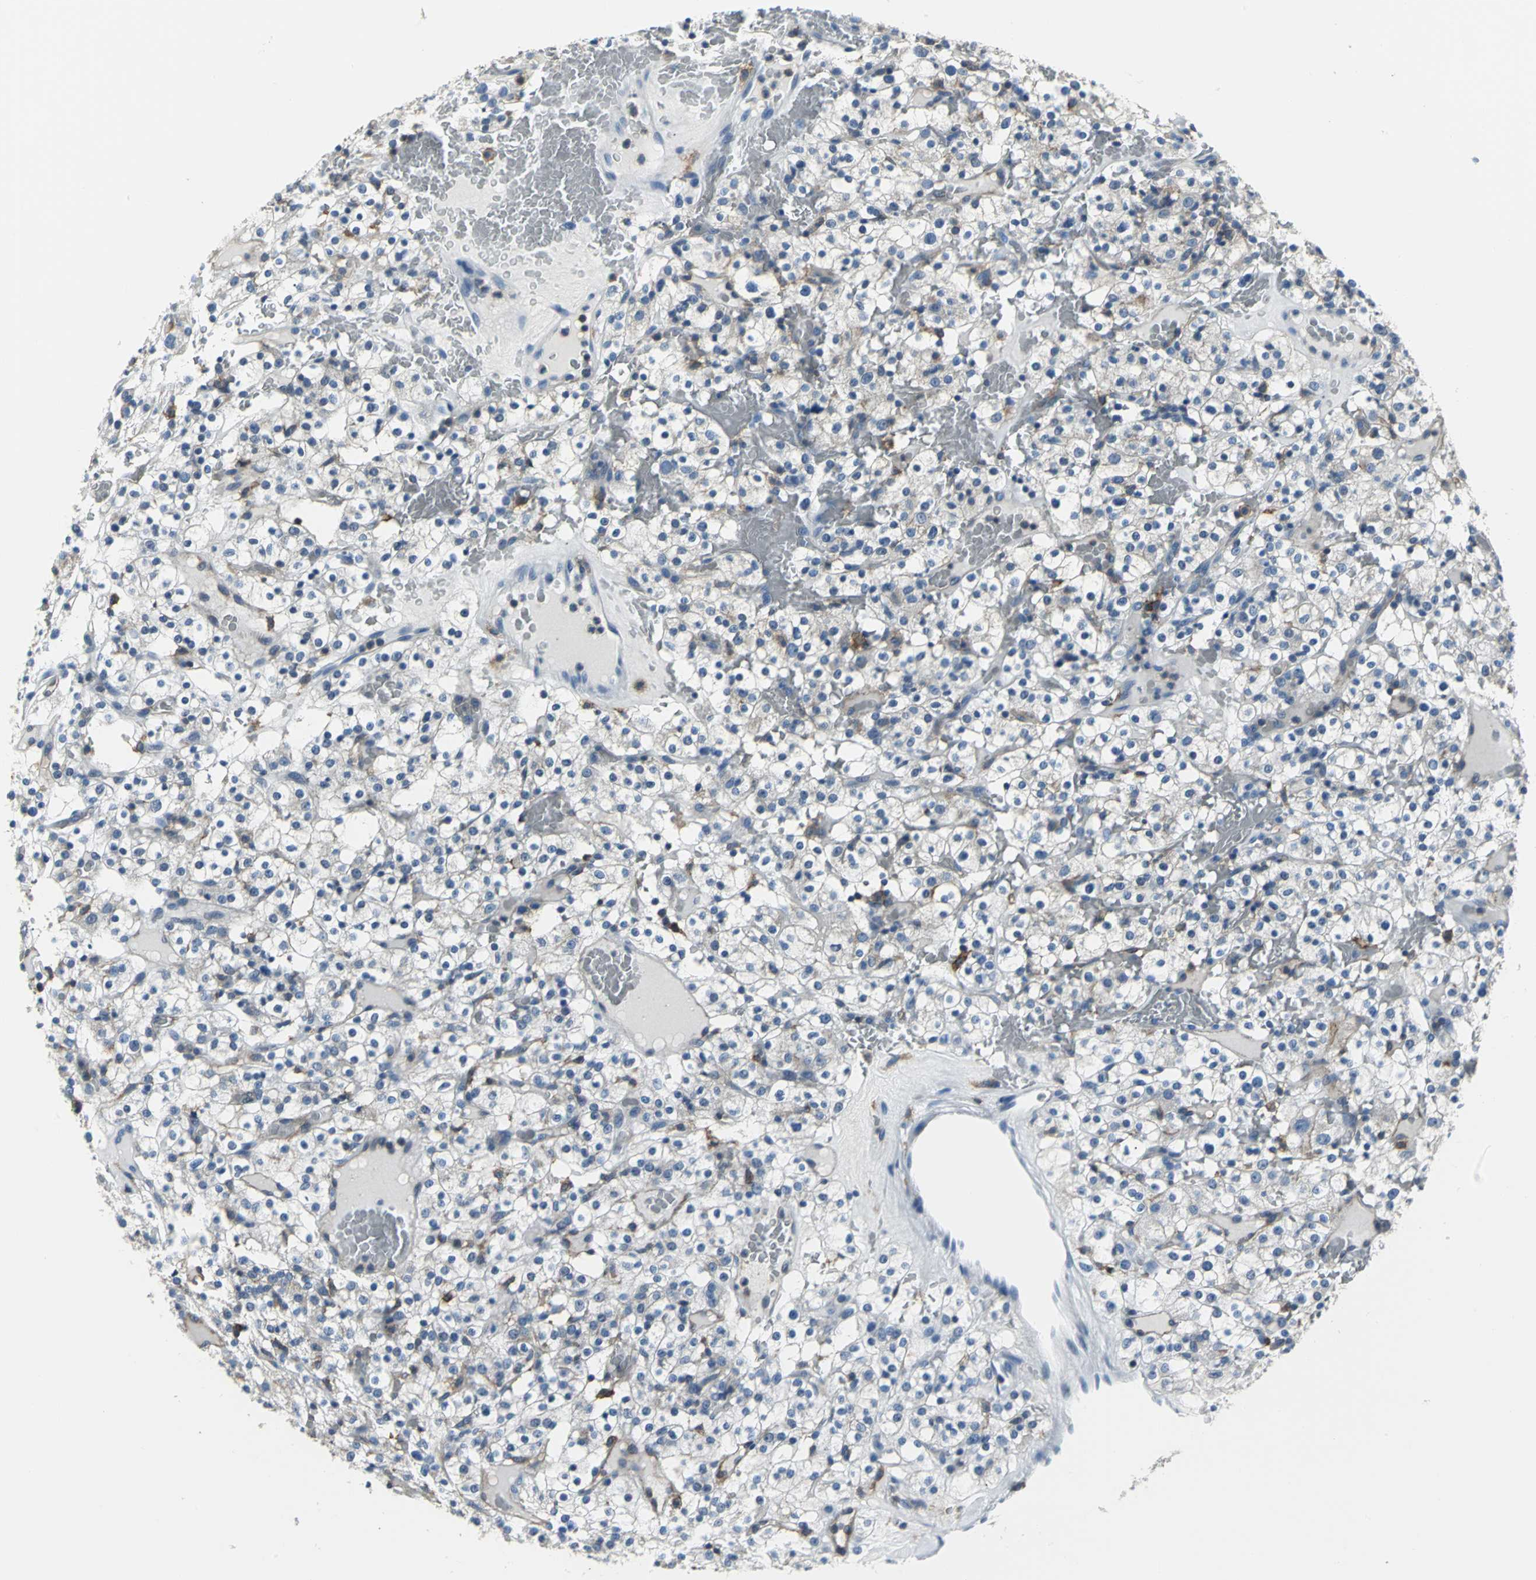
{"staining": {"intensity": "negative", "quantity": "none", "location": "none"}, "tissue": "renal cancer", "cell_type": "Tumor cells", "image_type": "cancer", "snomed": [{"axis": "morphology", "description": "Normal tissue, NOS"}, {"axis": "morphology", "description": "Adenocarcinoma, NOS"}, {"axis": "topography", "description": "Kidney"}], "caption": "Immunohistochemistry (IHC) histopathology image of adenocarcinoma (renal) stained for a protein (brown), which shows no staining in tumor cells. (DAB (3,3'-diaminobenzidine) immunohistochemistry with hematoxylin counter stain).", "gene": "IQGAP2", "patient": {"sex": "female", "age": 72}}